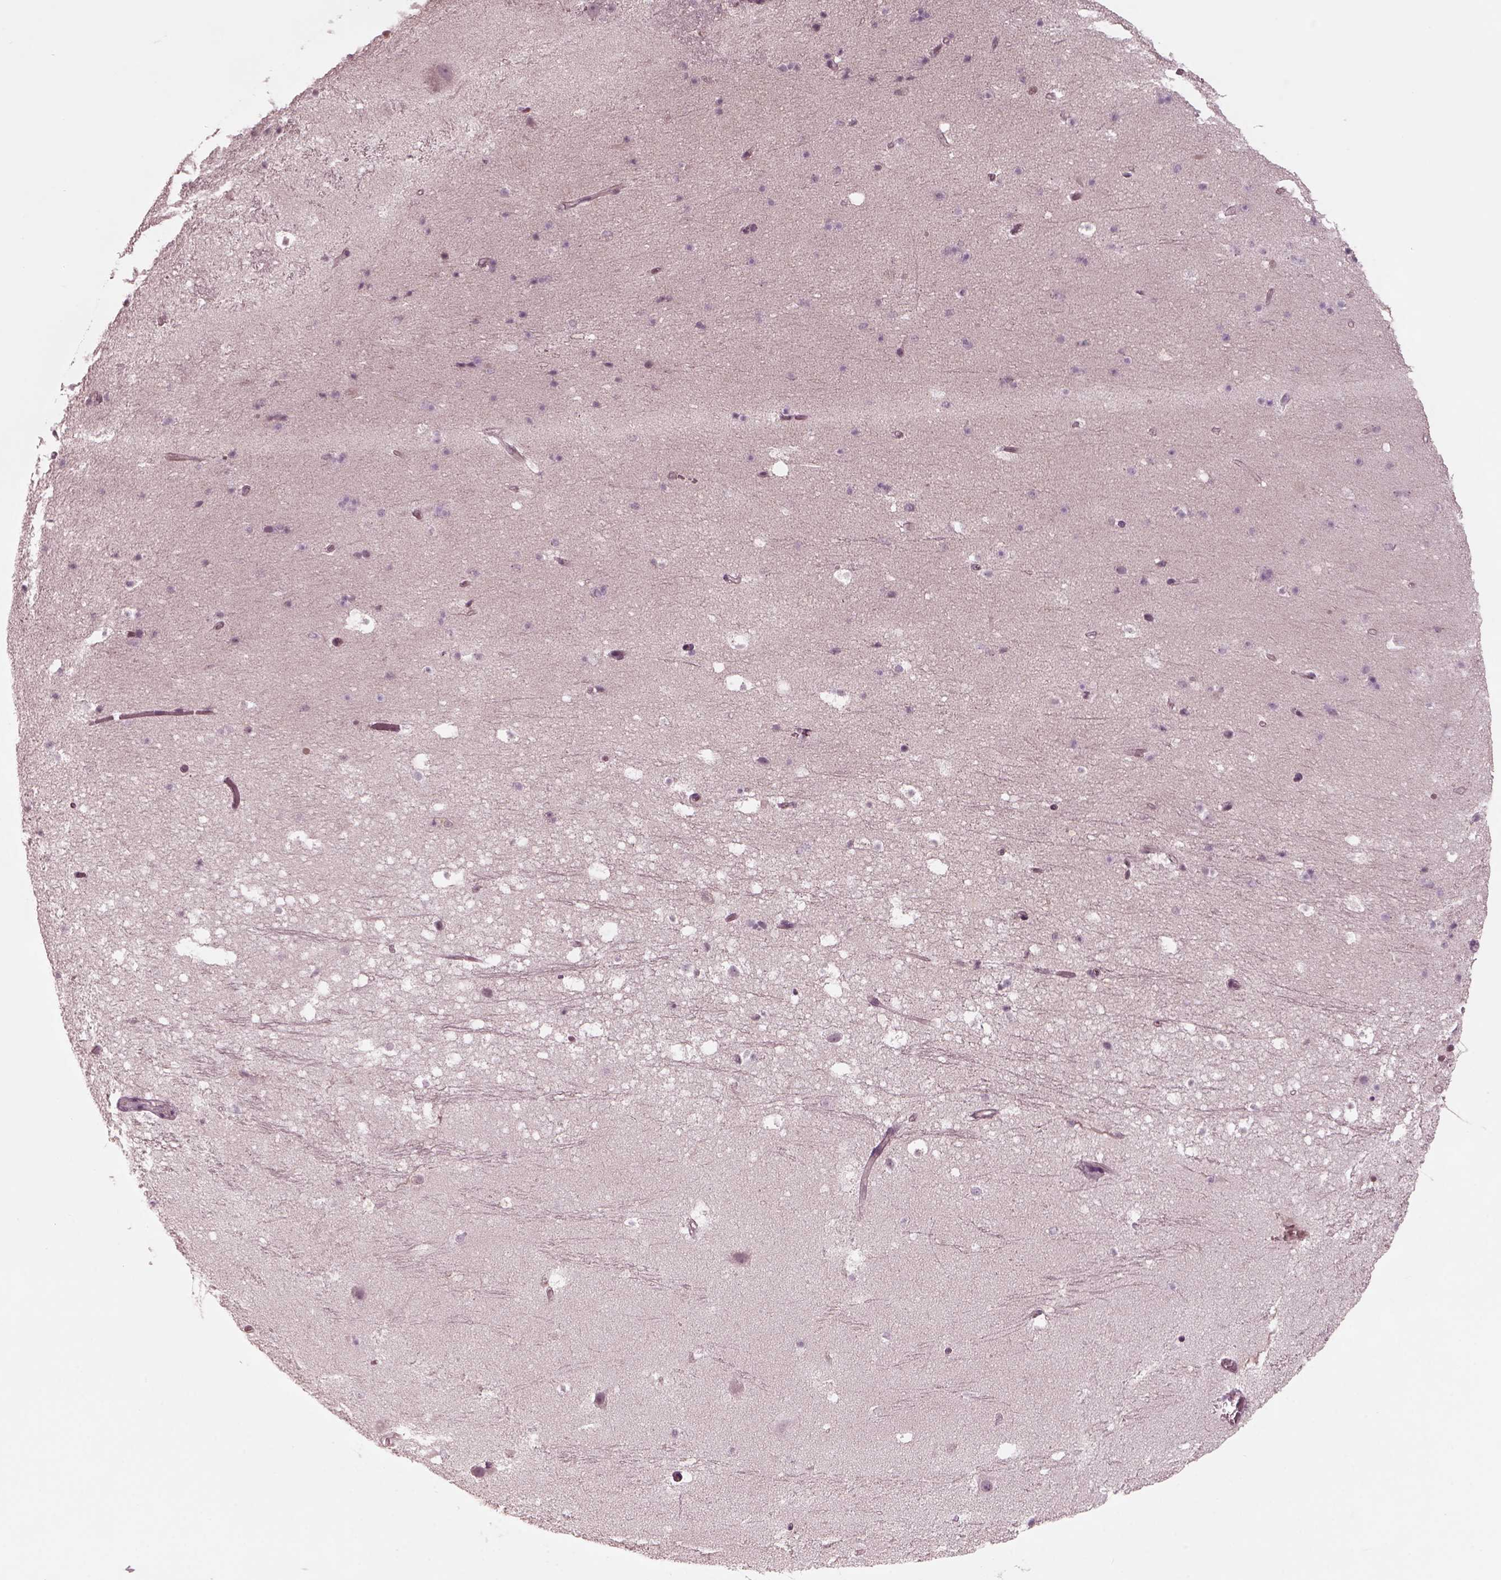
{"staining": {"intensity": "negative", "quantity": "none", "location": "none"}, "tissue": "hippocampus", "cell_type": "Glial cells", "image_type": "normal", "snomed": [{"axis": "morphology", "description": "Normal tissue, NOS"}, {"axis": "topography", "description": "Hippocampus"}], "caption": "Histopathology image shows no significant protein staining in glial cells of unremarkable hippocampus. (DAB (3,3'-diaminobenzidine) IHC with hematoxylin counter stain).", "gene": "SAXO1", "patient": {"sex": "male", "age": 26}}